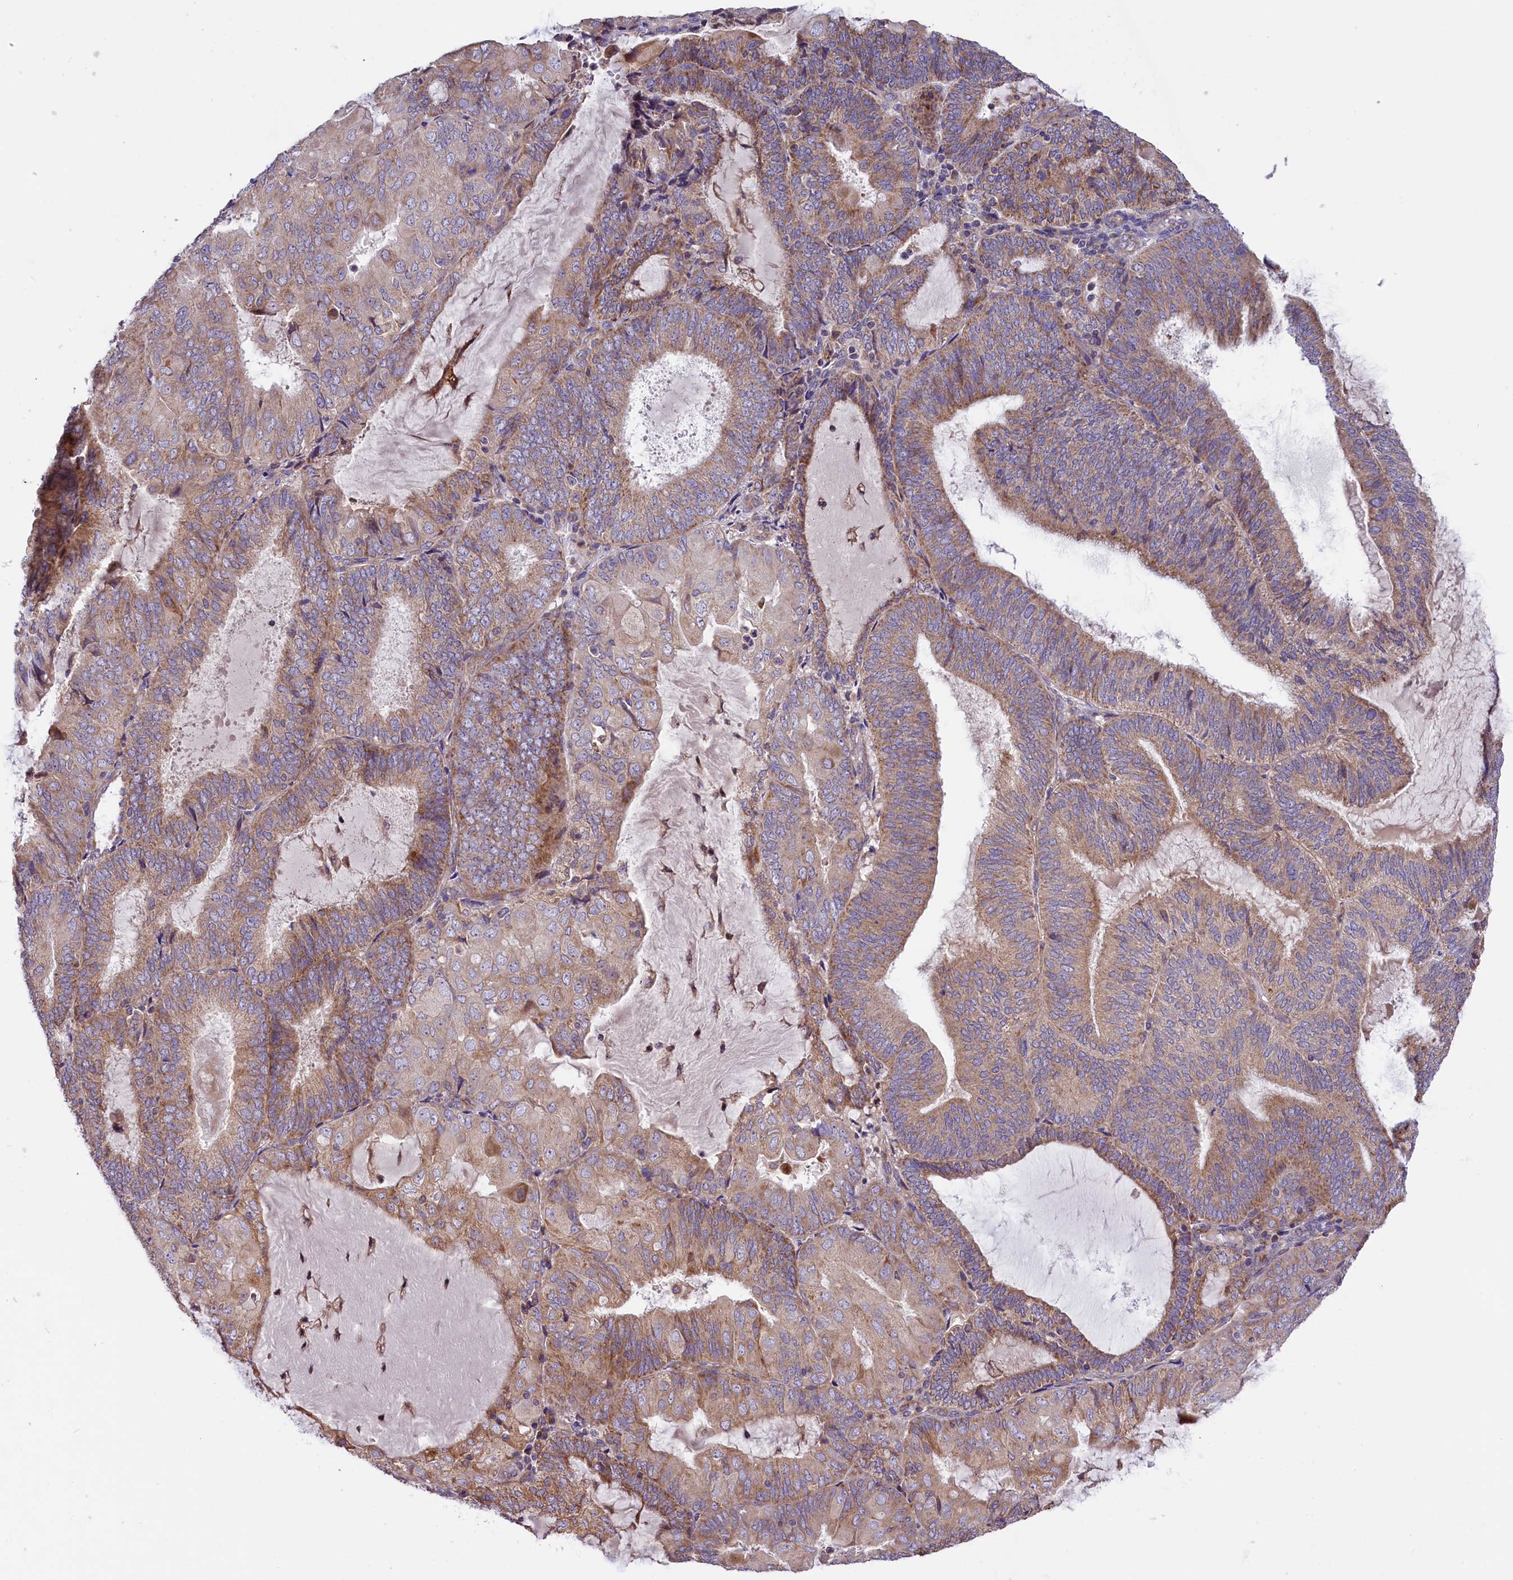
{"staining": {"intensity": "weak", "quantity": ">75%", "location": "cytoplasmic/membranous"}, "tissue": "endometrial cancer", "cell_type": "Tumor cells", "image_type": "cancer", "snomed": [{"axis": "morphology", "description": "Adenocarcinoma, NOS"}, {"axis": "topography", "description": "Endometrium"}], "caption": "The micrograph displays a brown stain indicating the presence of a protein in the cytoplasmic/membranous of tumor cells in adenocarcinoma (endometrial).", "gene": "DNAJB9", "patient": {"sex": "female", "age": 81}}